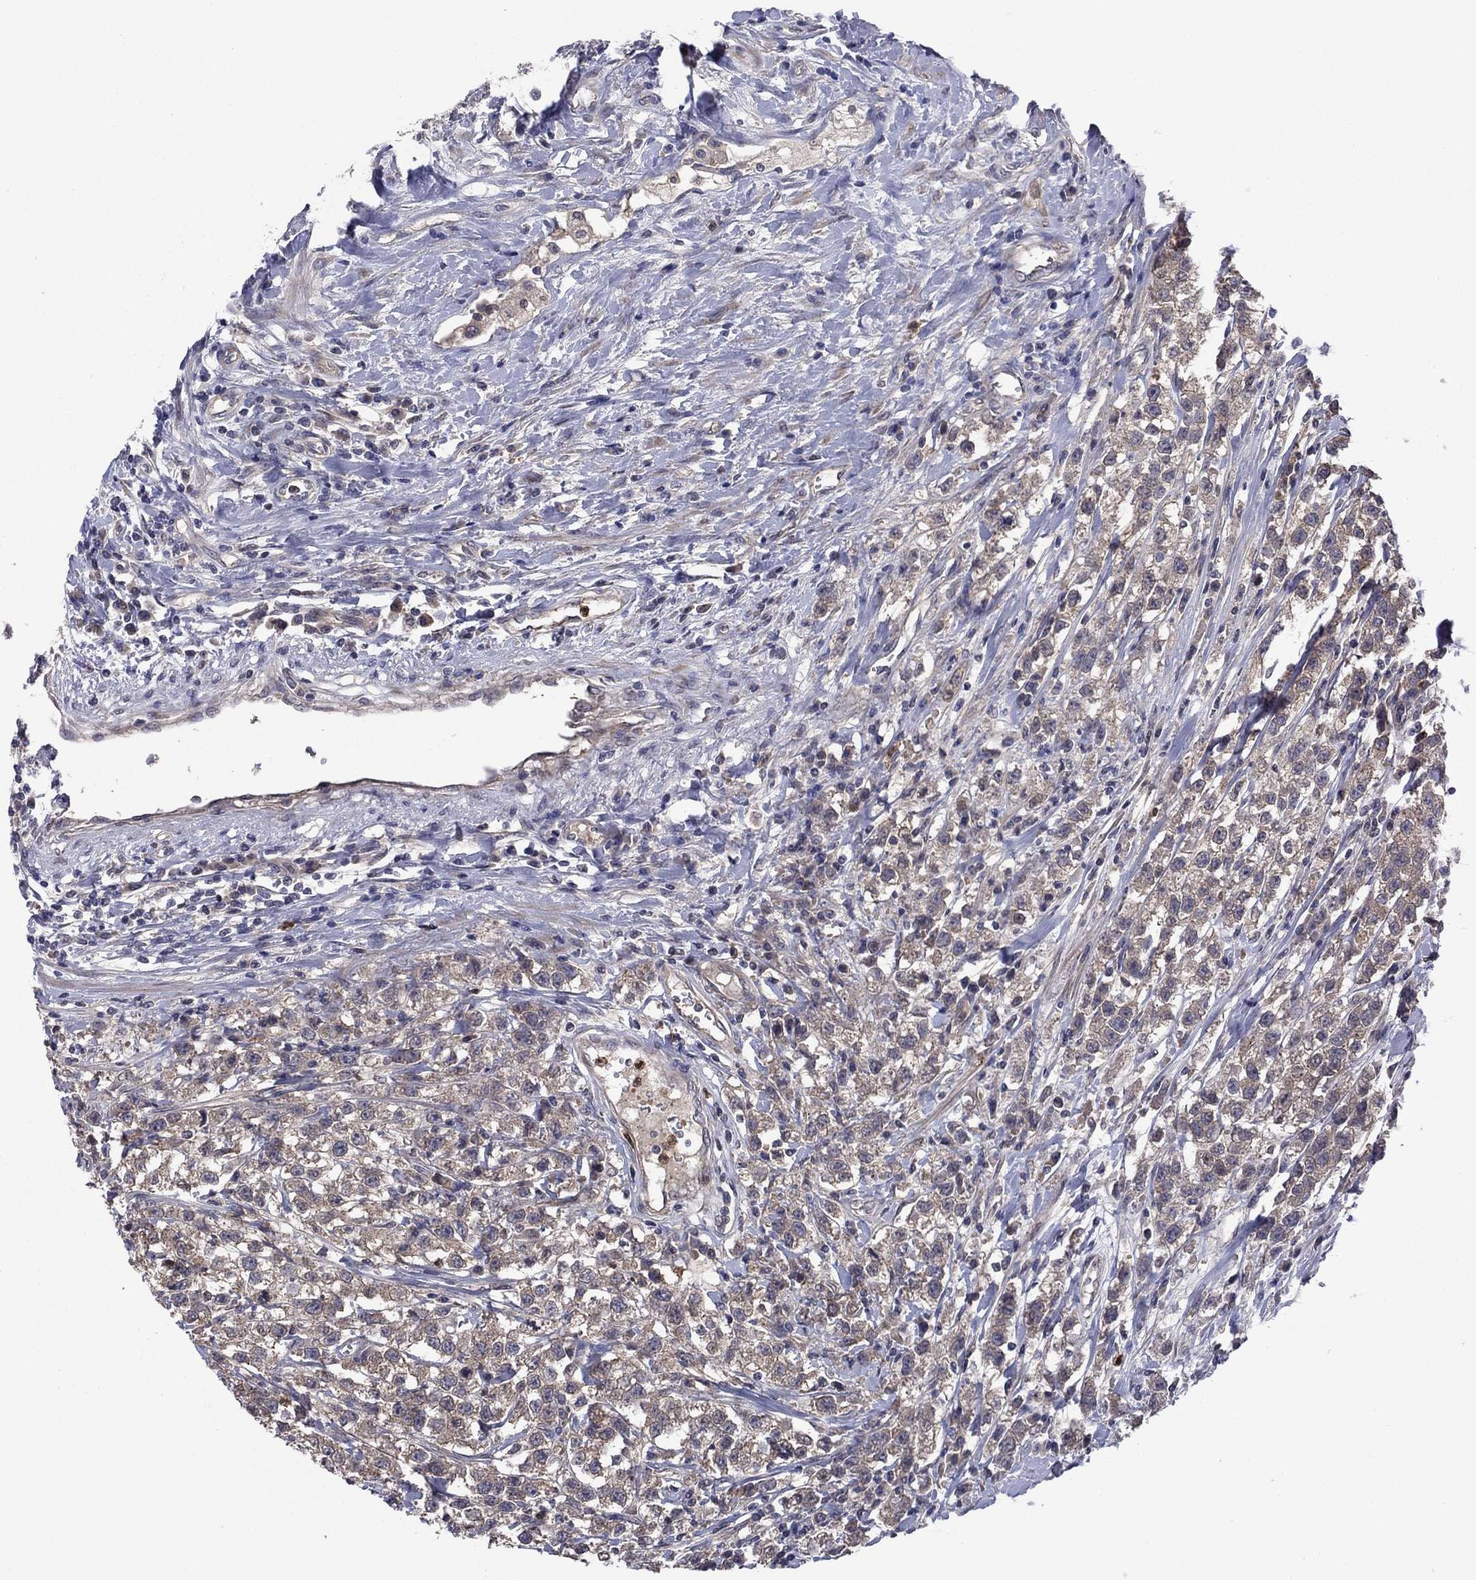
{"staining": {"intensity": "weak", "quantity": ">75%", "location": "cytoplasmic/membranous"}, "tissue": "testis cancer", "cell_type": "Tumor cells", "image_type": "cancer", "snomed": [{"axis": "morphology", "description": "Seminoma, NOS"}, {"axis": "topography", "description": "Testis"}], "caption": "Protein staining by IHC shows weak cytoplasmic/membranous staining in about >75% of tumor cells in testis seminoma.", "gene": "MSRB1", "patient": {"sex": "male", "age": 59}}